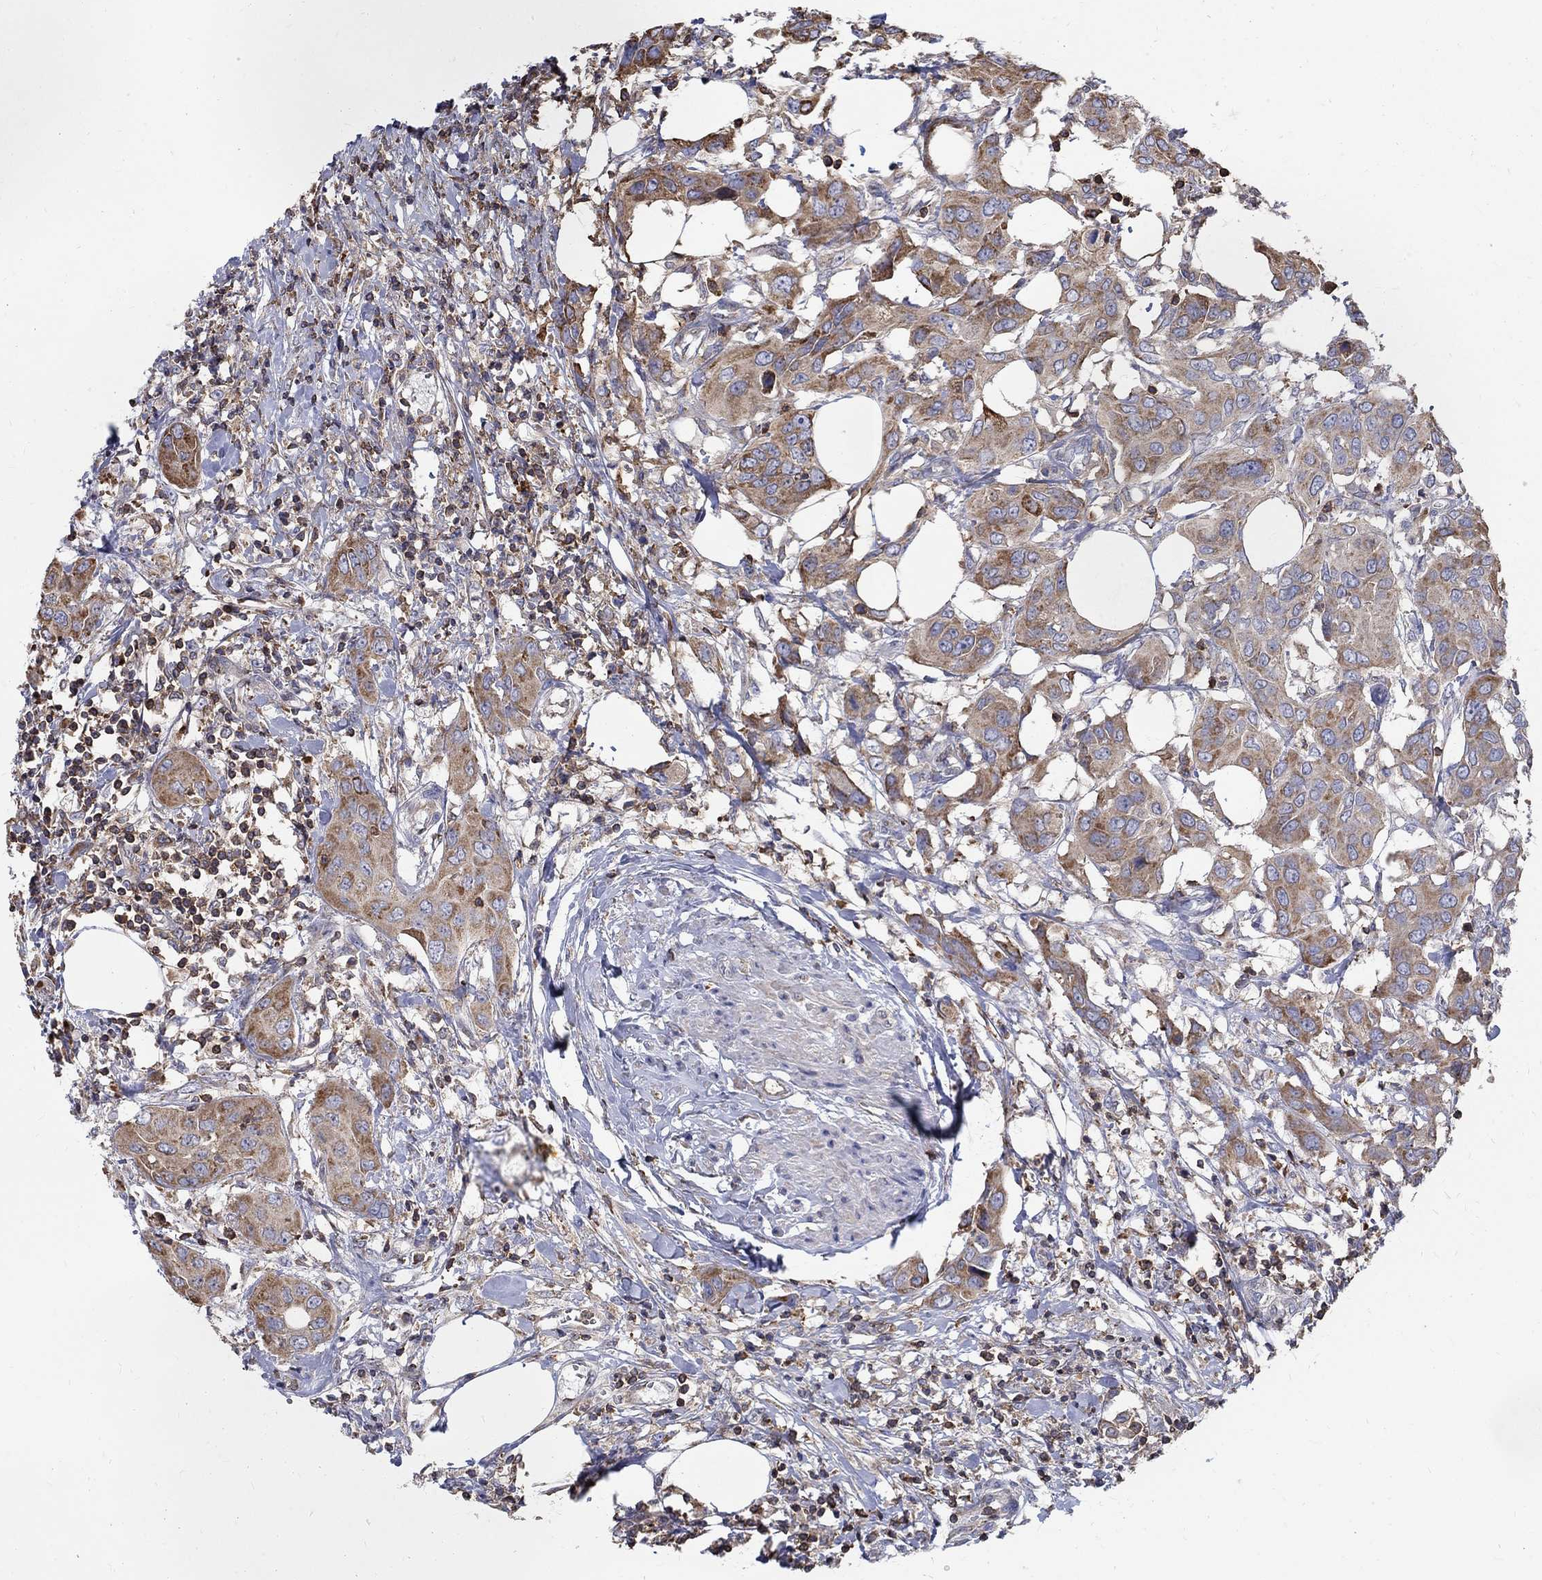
{"staining": {"intensity": "moderate", "quantity": "25%-75%", "location": "cytoplasmic/membranous"}, "tissue": "urothelial cancer", "cell_type": "Tumor cells", "image_type": "cancer", "snomed": [{"axis": "morphology", "description": "Urothelial carcinoma, NOS"}, {"axis": "morphology", "description": "Urothelial carcinoma, High grade"}, {"axis": "topography", "description": "Urinary bladder"}], "caption": "Moderate cytoplasmic/membranous staining is appreciated in about 25%-75% of tumor cells in high-grade urothelial carcinoma.", "gene": "AGAP2", "patient": {"sex": "male", "age": 63}}